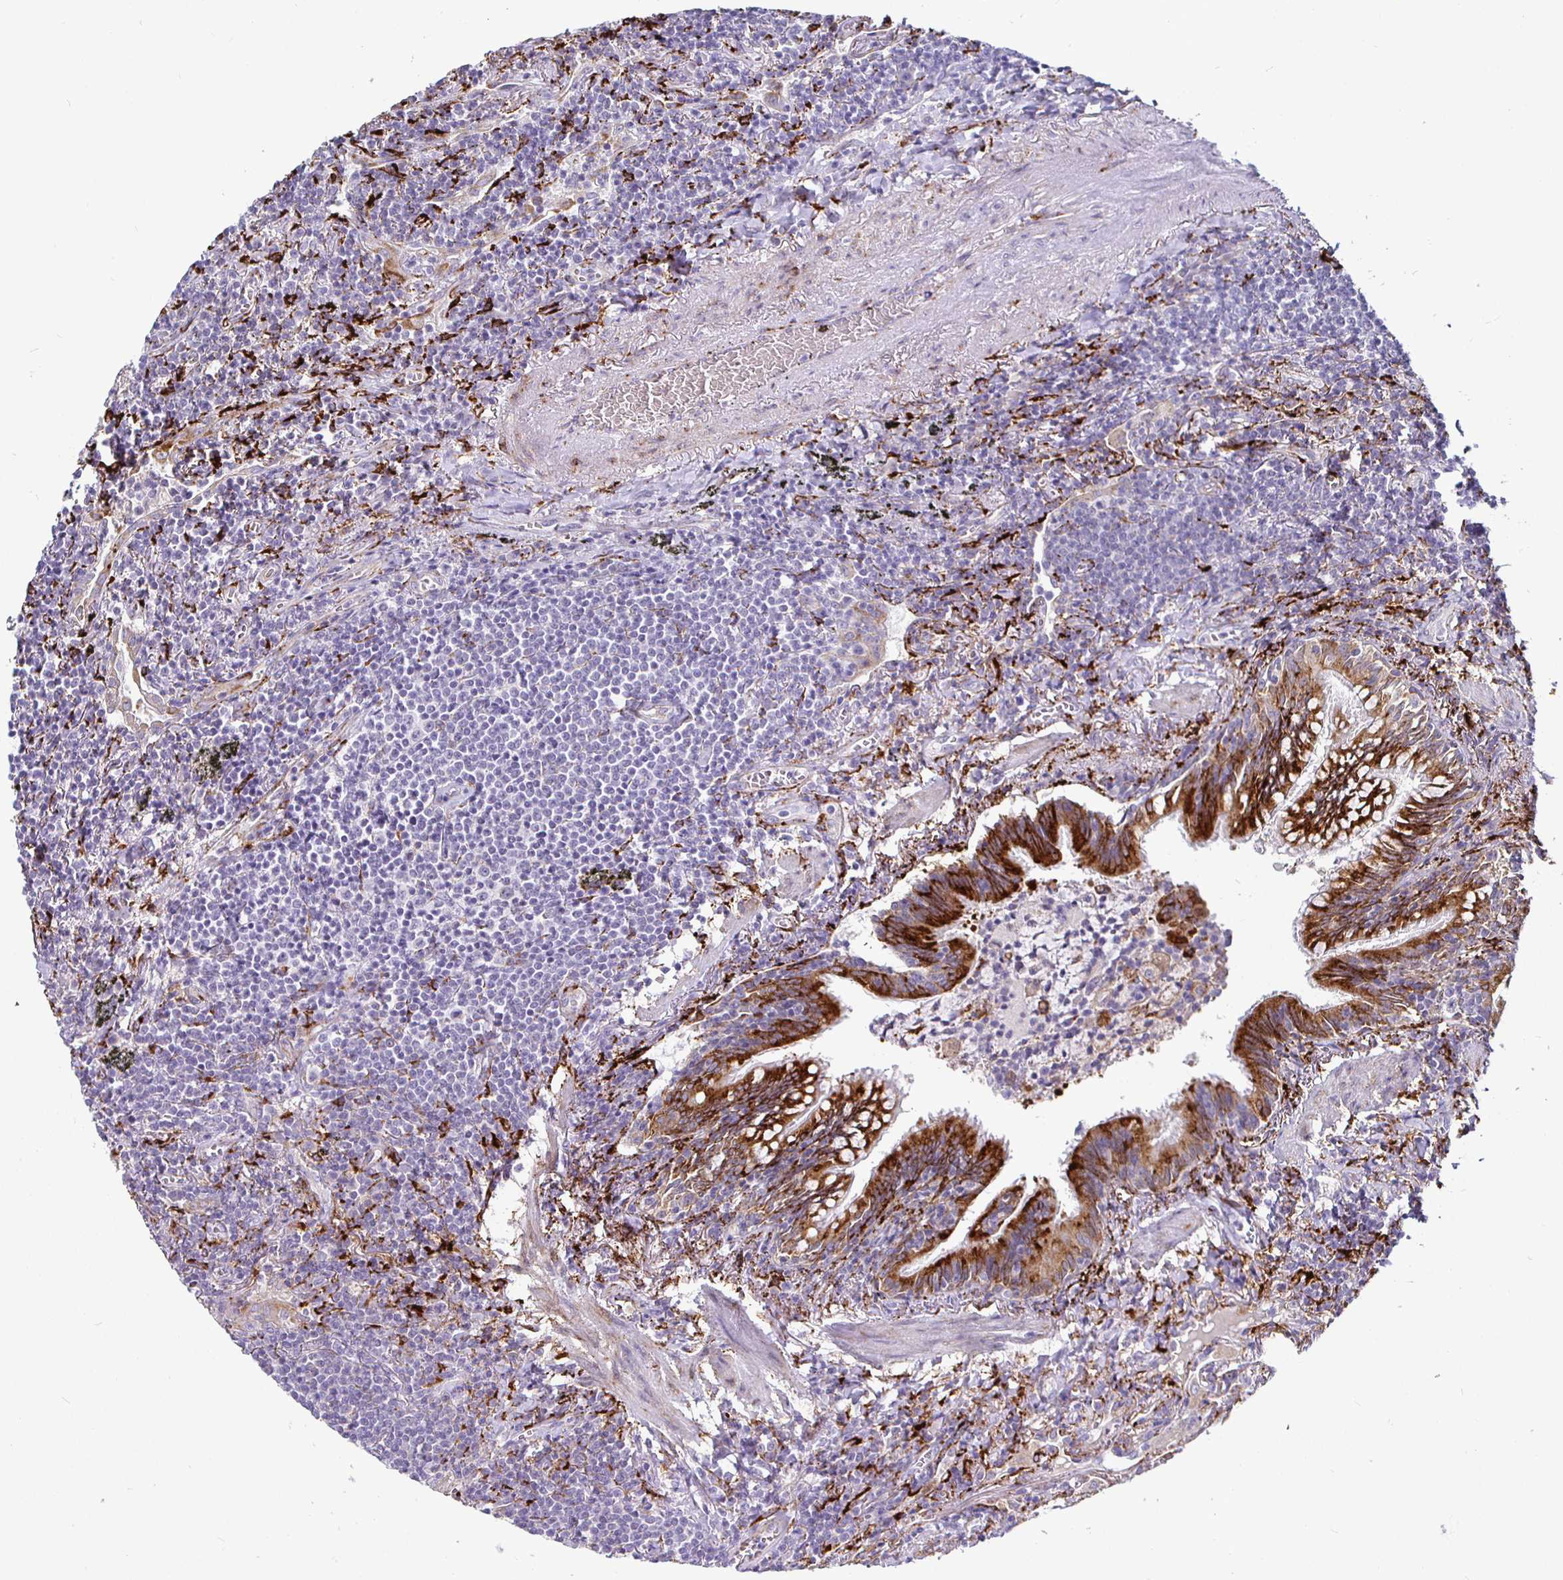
{"staining": {"intensity": "negative", "quantity": "none", "location": "none"}, "tissue": "lymphoma", "cell_type": "Tumor cells", "image_type": "cancer", "snomed": [{"axis": "morphology", "description": "Malignant lymphoma, non-Hodgkin's type, Low grade"}, {"axis": "topography", "description": "Lung"}], "caption": "DAB immunohistochemical staining of malignant lymphoma, non-Hodgkin's type (low-grade) reveals no significant expression in tumor cells.", "gene": "P4HA2", "patient": {"sex": "female", "age": 71}}